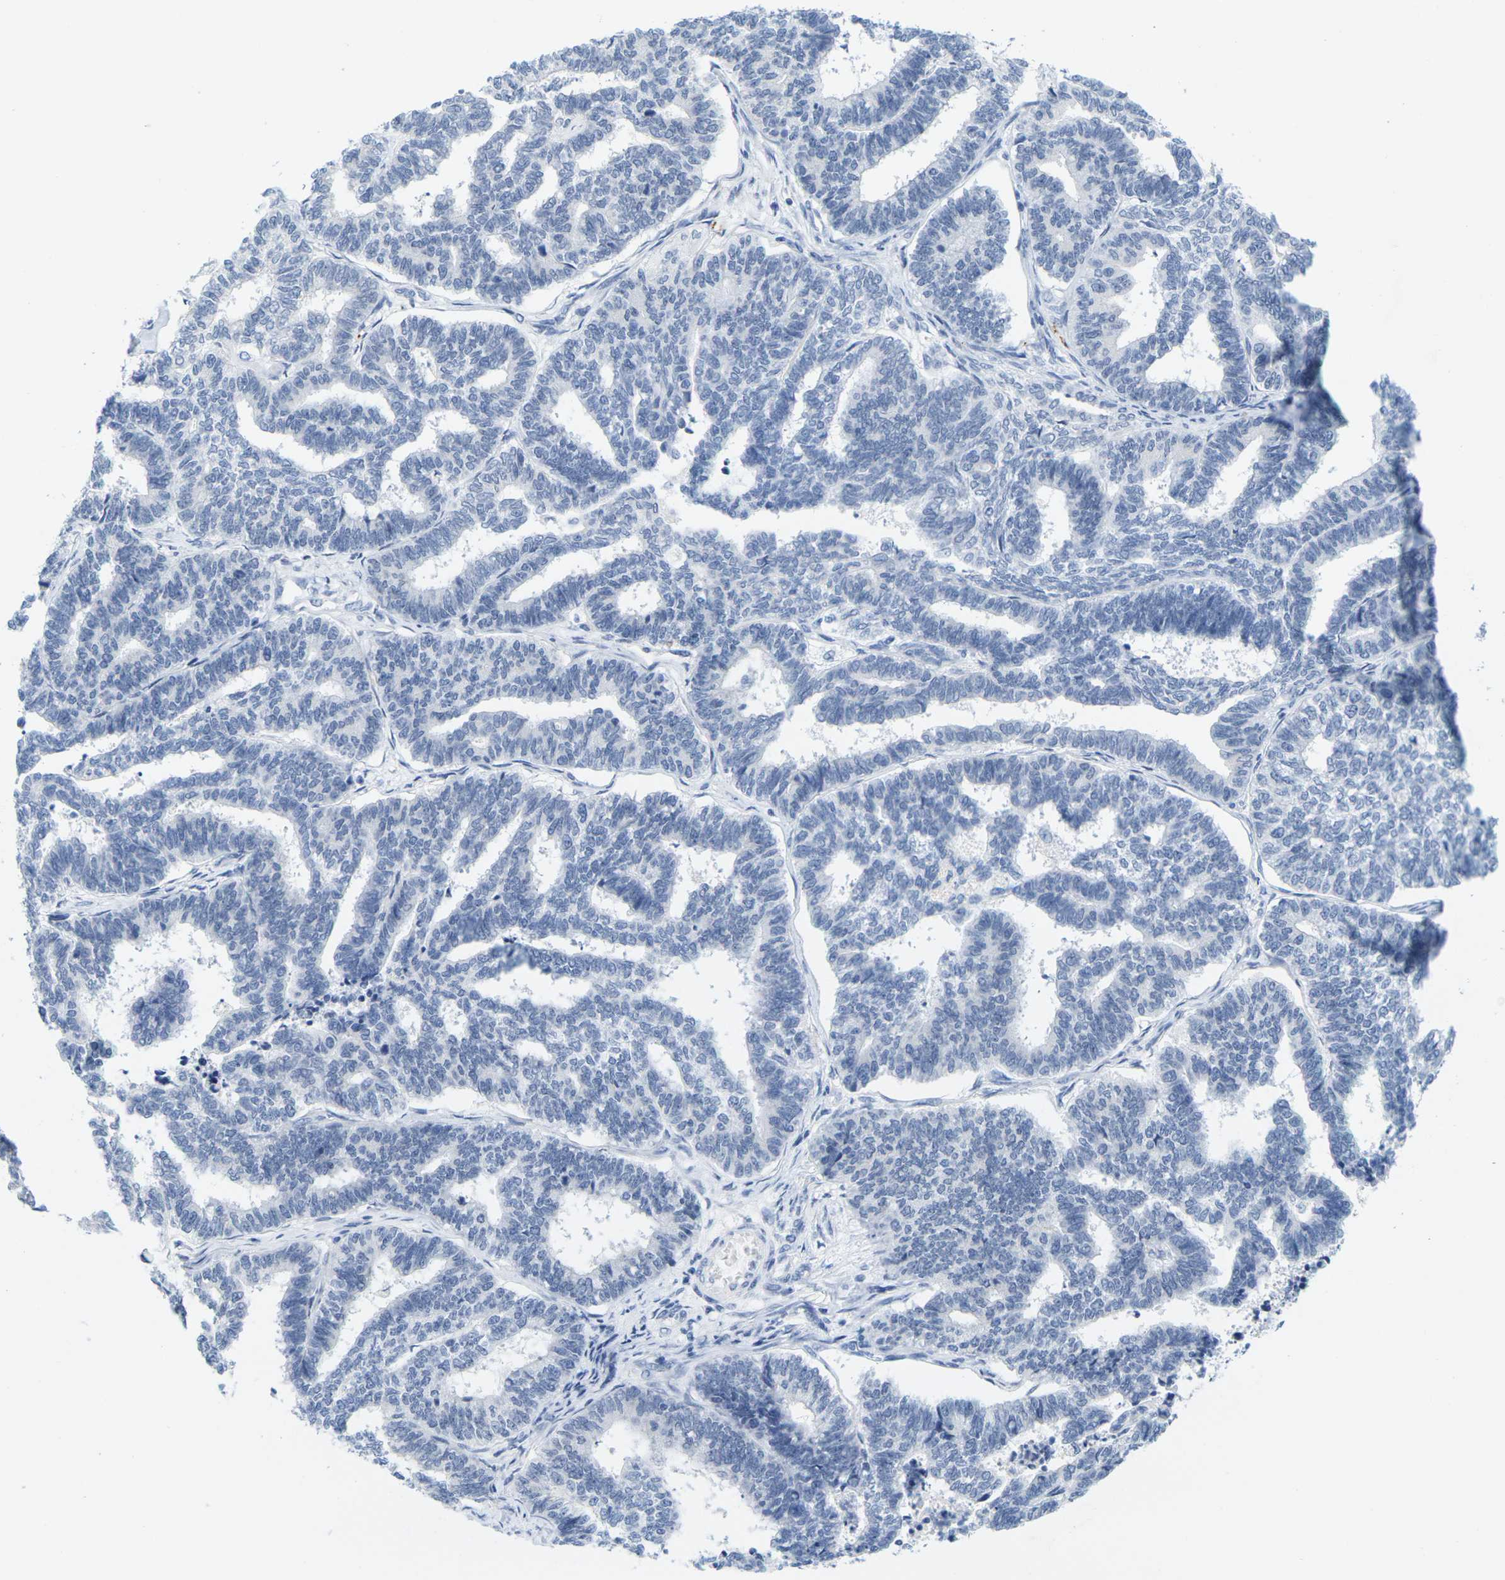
{"staining": {"intensity": "negative", "quantity": "none", "location": "none"}, "tissue": "endometrial cancer", "cell_type": "Tumor cells", "image_type": "cancer", "snomed": [{"axis": "morphology", "description": "Adenocarcinoma, NOS"}, {"axis": "topography", "description": "Endometrium"}], "caption": "A high-resolution image shows immunohistochemistry staining of adenocarcinoma (endometrial), which displays no significant expression in tumor cells. (Immunohistochemistry (ihc), brightfield microscopy, high magnification).", "gene": "HLA-DOB", "patient": {"sex": "female", "age": 70}}